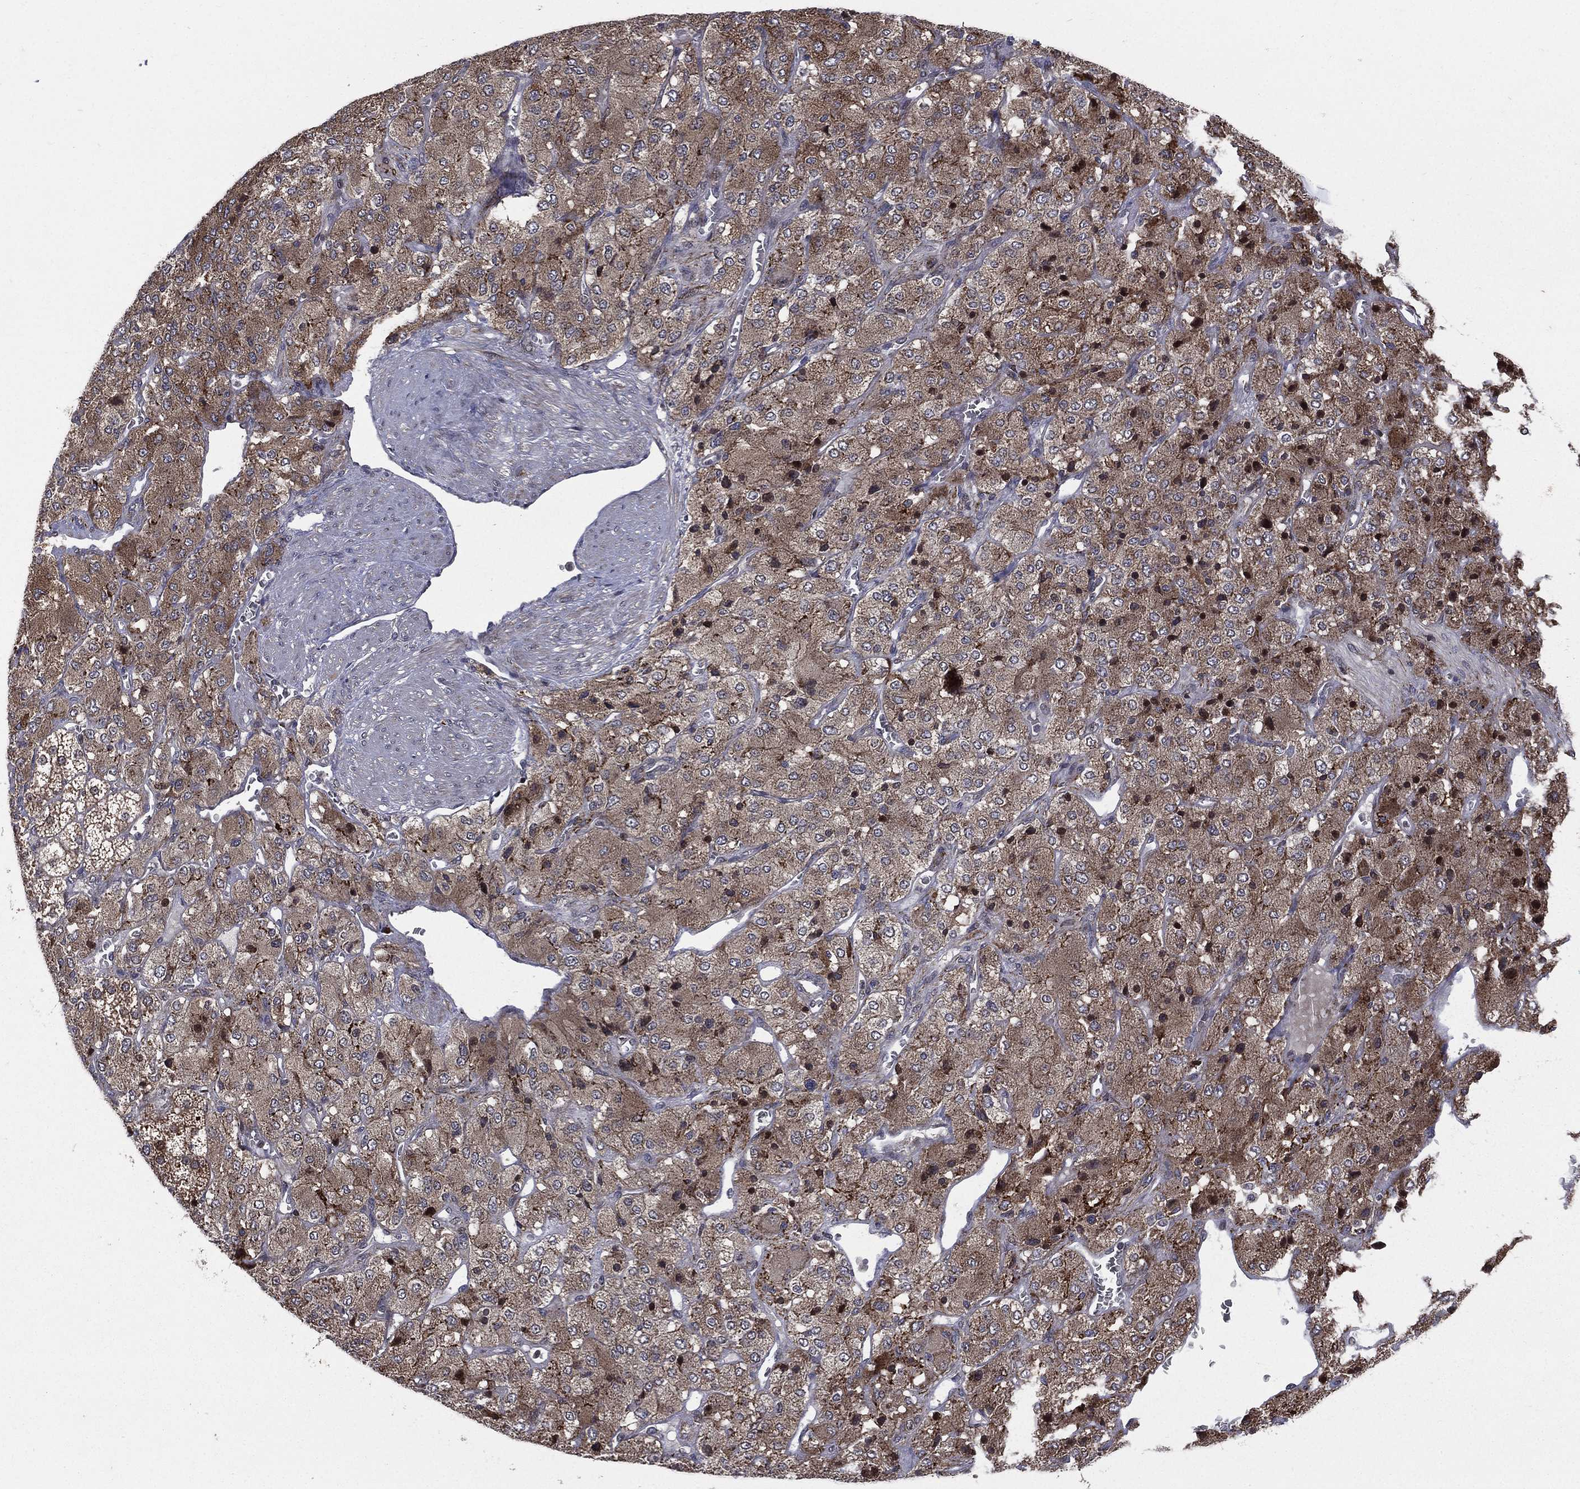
{"staining": {"intensity": "strong", "quantity": "25%-75%", "location": "cytoplasmic/membranous"}, "tissue": "adrenal gland", "cell_type": "Glandular cells", "image_type": "normal", "snomed": [{"axis": "morphology", "description": "Normal tissue, NOS"}, {"axis": "topography", "description": "Adrenal gland"}], "caption": "DAB (3,3'-diaminobenzidine) immunohistochemical staining of benign human adrenal gland exhibits strong cytoplasmic/membranous protein positivity in approximately 25%-75% of glandular cells.", "gene": "RAB11FIP4", "patient": {"sex": "female", "age": 60}}